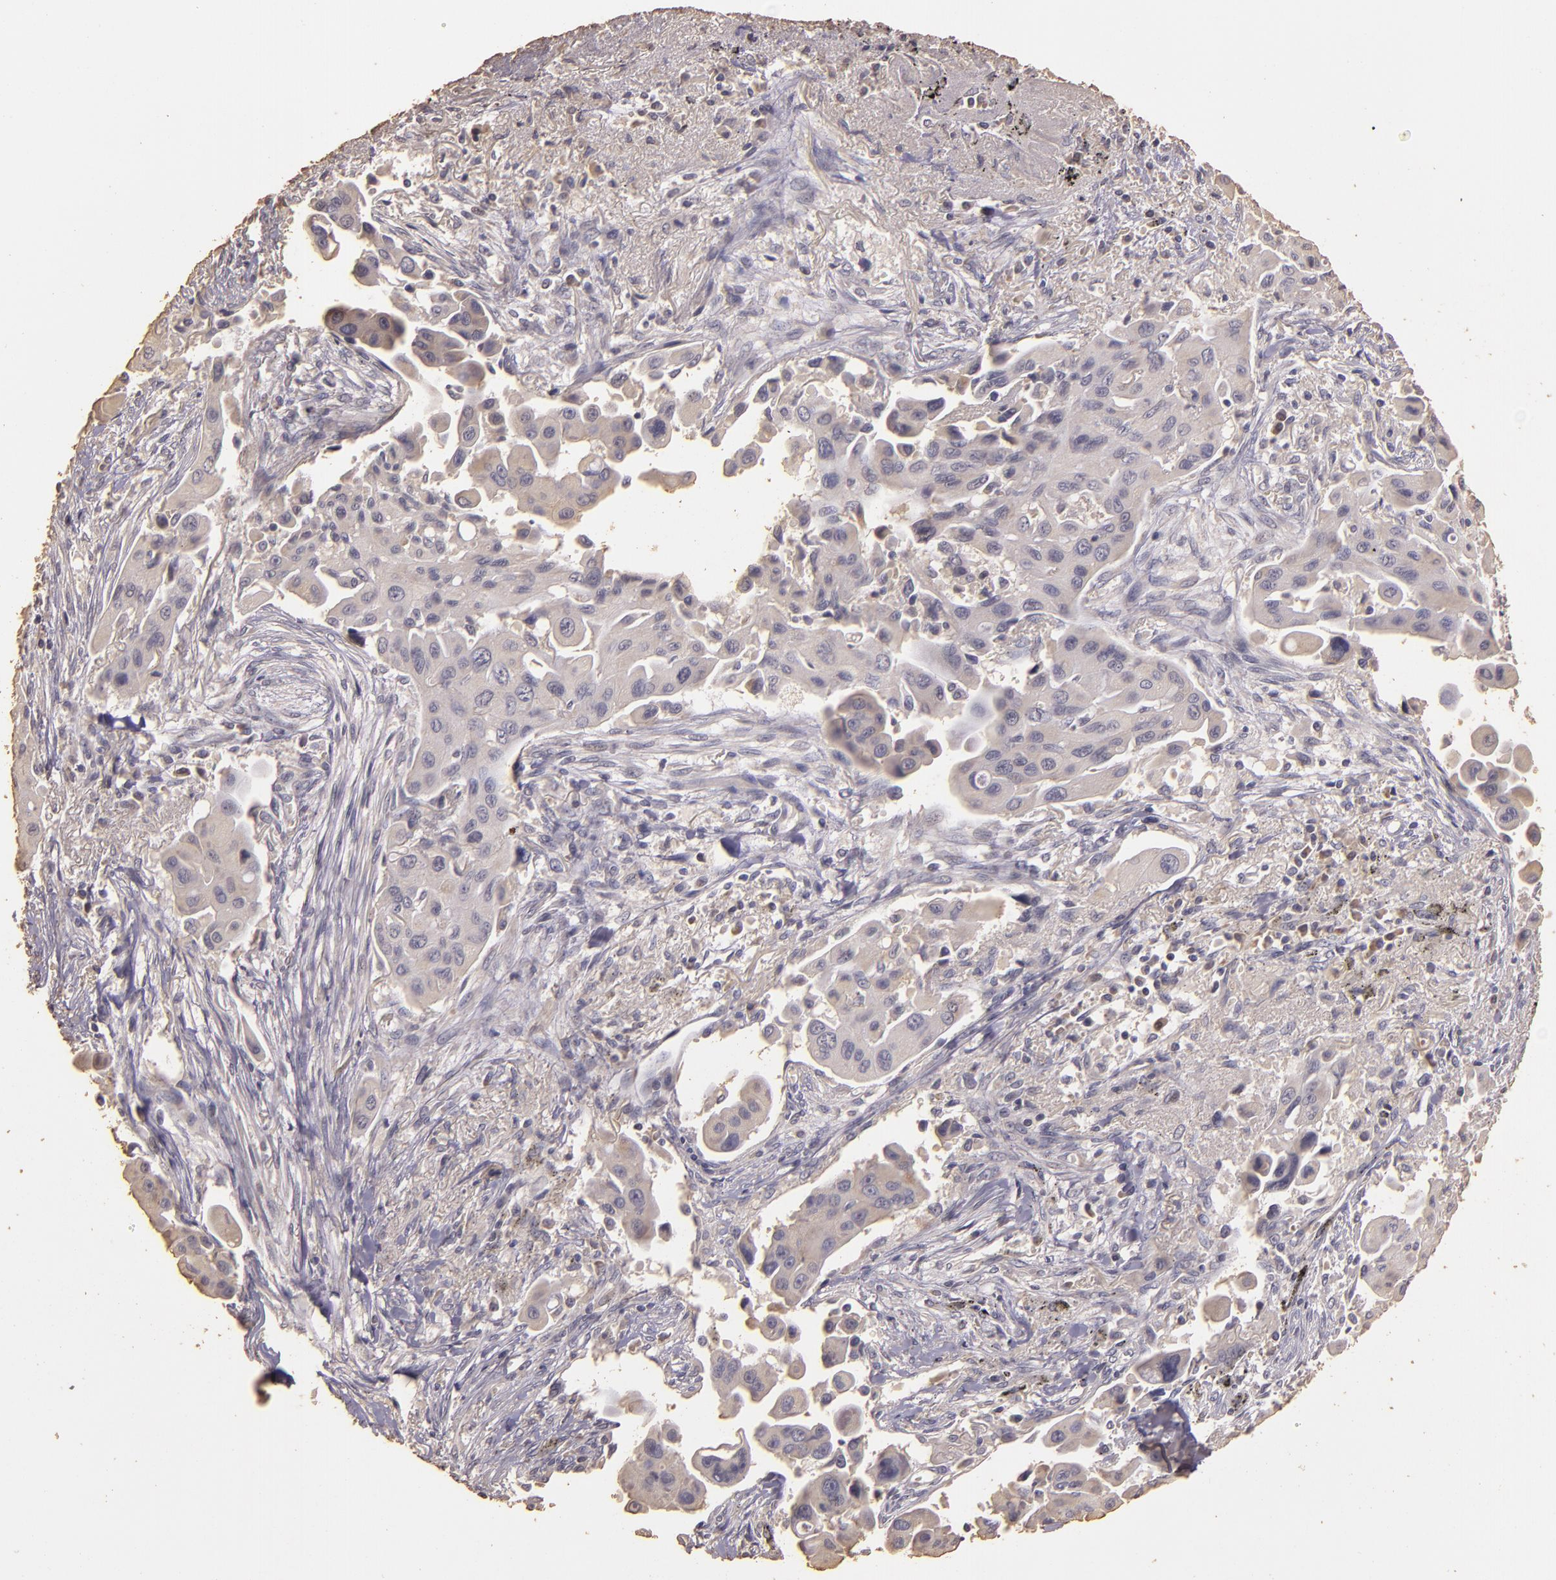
{"staining": {"intensity": "weak", "quantity": "25%-75%", "location": "cytoplasmic/membranous"}, "tissue": "lung cancer", "cell_type": "Tumor cells", "image_type": "cancer", "snomed": [{"axis": "morphology", "description": "Adenocarcinoma, NOS"}, {"axis": "topography", "description": "Lung"}], "caption": "DAB immunohistochemical staining of human lung cancer reveals weak cytoplasmic/membranous protein positivity in about 25%-75% of tumor cells.", "gene": "BCL2L13", "patient": {"sex": "male", "age": 68}}